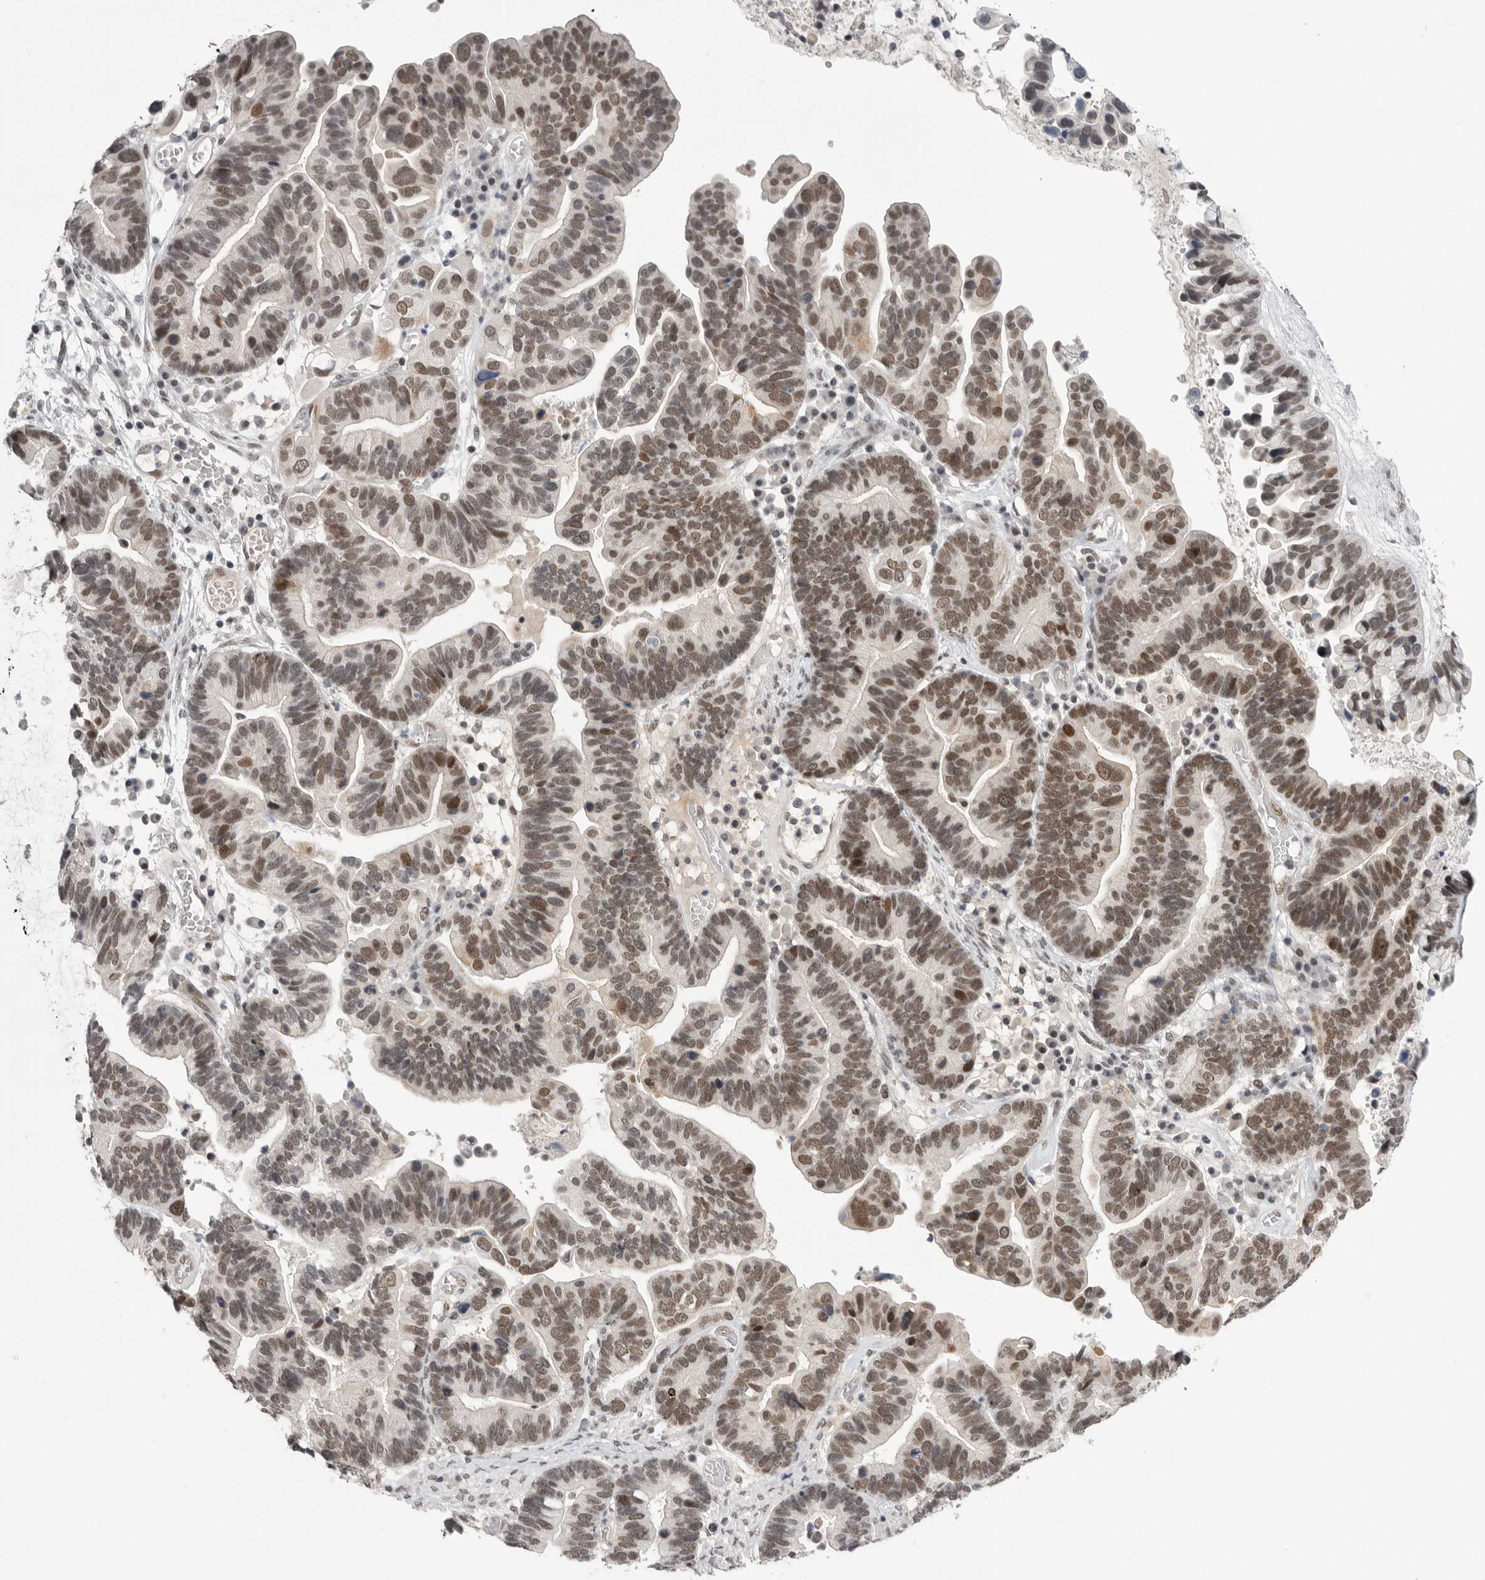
{"staining": {"intensity": "moderate", "quantity": ">75%", "location": "nuclear"}, "tissue": "ovarian cancer", "cell_type": "Tumor cells", "image_type": "cancer", "snomed": [{"axis": "morphology", "description": "Cystadenocarcinoma, serous, NOS"}, {"axis": "topography", "description": "Ovary"}], "caption": "Ovarian cancer tissue reveals moderate nuclear expression in about >75% of tumor cells The staining is performed using DAB (3,3'-diaminobenzidine) brown chromogen to label protein expression. The nuclei are counter-stained blue using hematoxylin.", "gene": "POU5F1", "patient": {"sex": "female", "age": 56}}